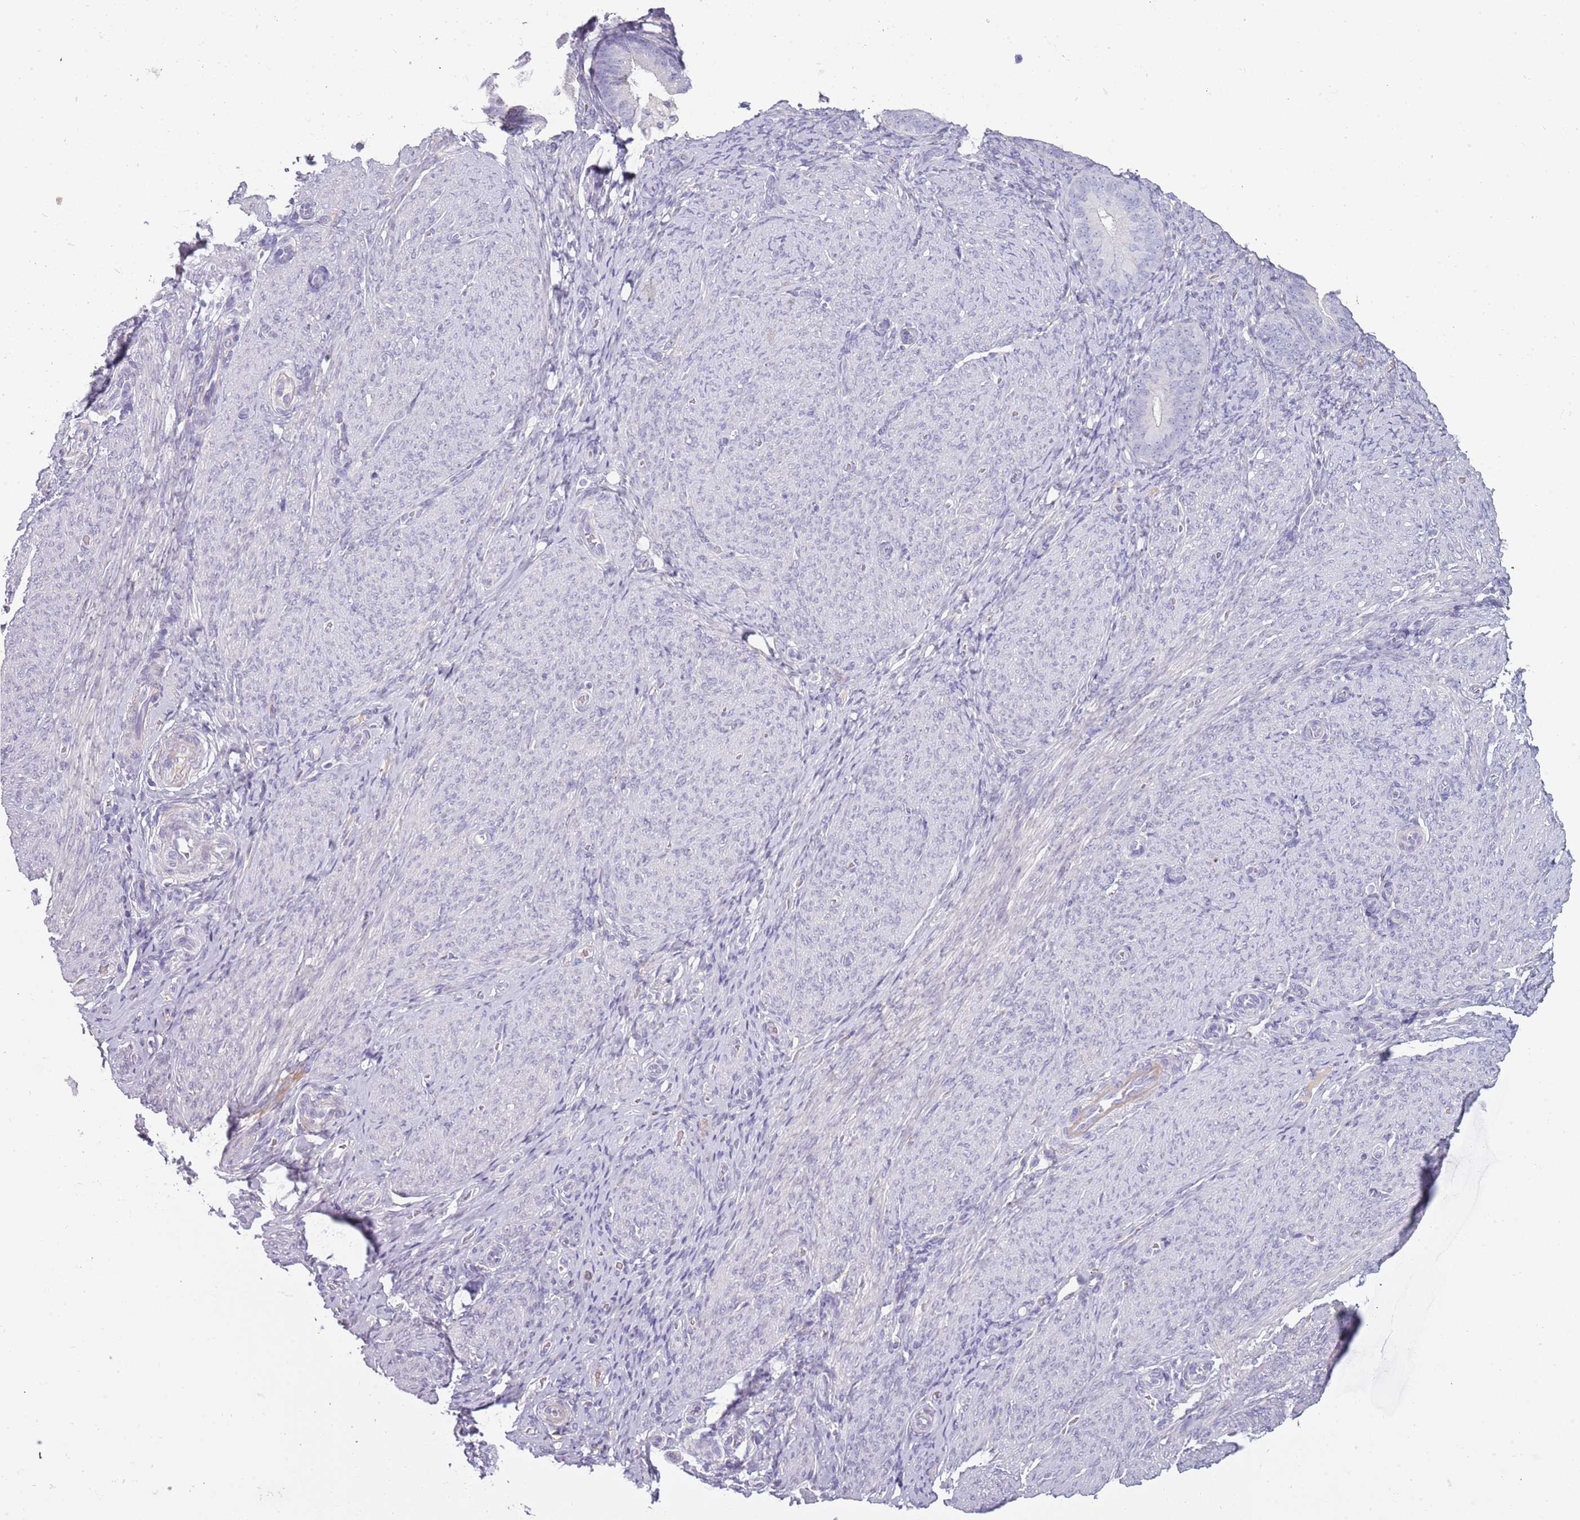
{"staining": {"intensity": "negative", "quantity": "none", "location": "none"}, "tissue": "endometrium", "cell_type": "Cells in endometrial stroma", "image_type": "normal", "snomed": [{"axis": "morphology", "description": "Normal tissue, NOS"}, {"axis": "topography", "description": "Endometrium"}], "caption": "Photomicrograph shows no significant protein staining in cells in endometrial stroma of benign endometrium.", "gene": "TNFRSF6B", "patient": {"sex": "female", "age": 65}}